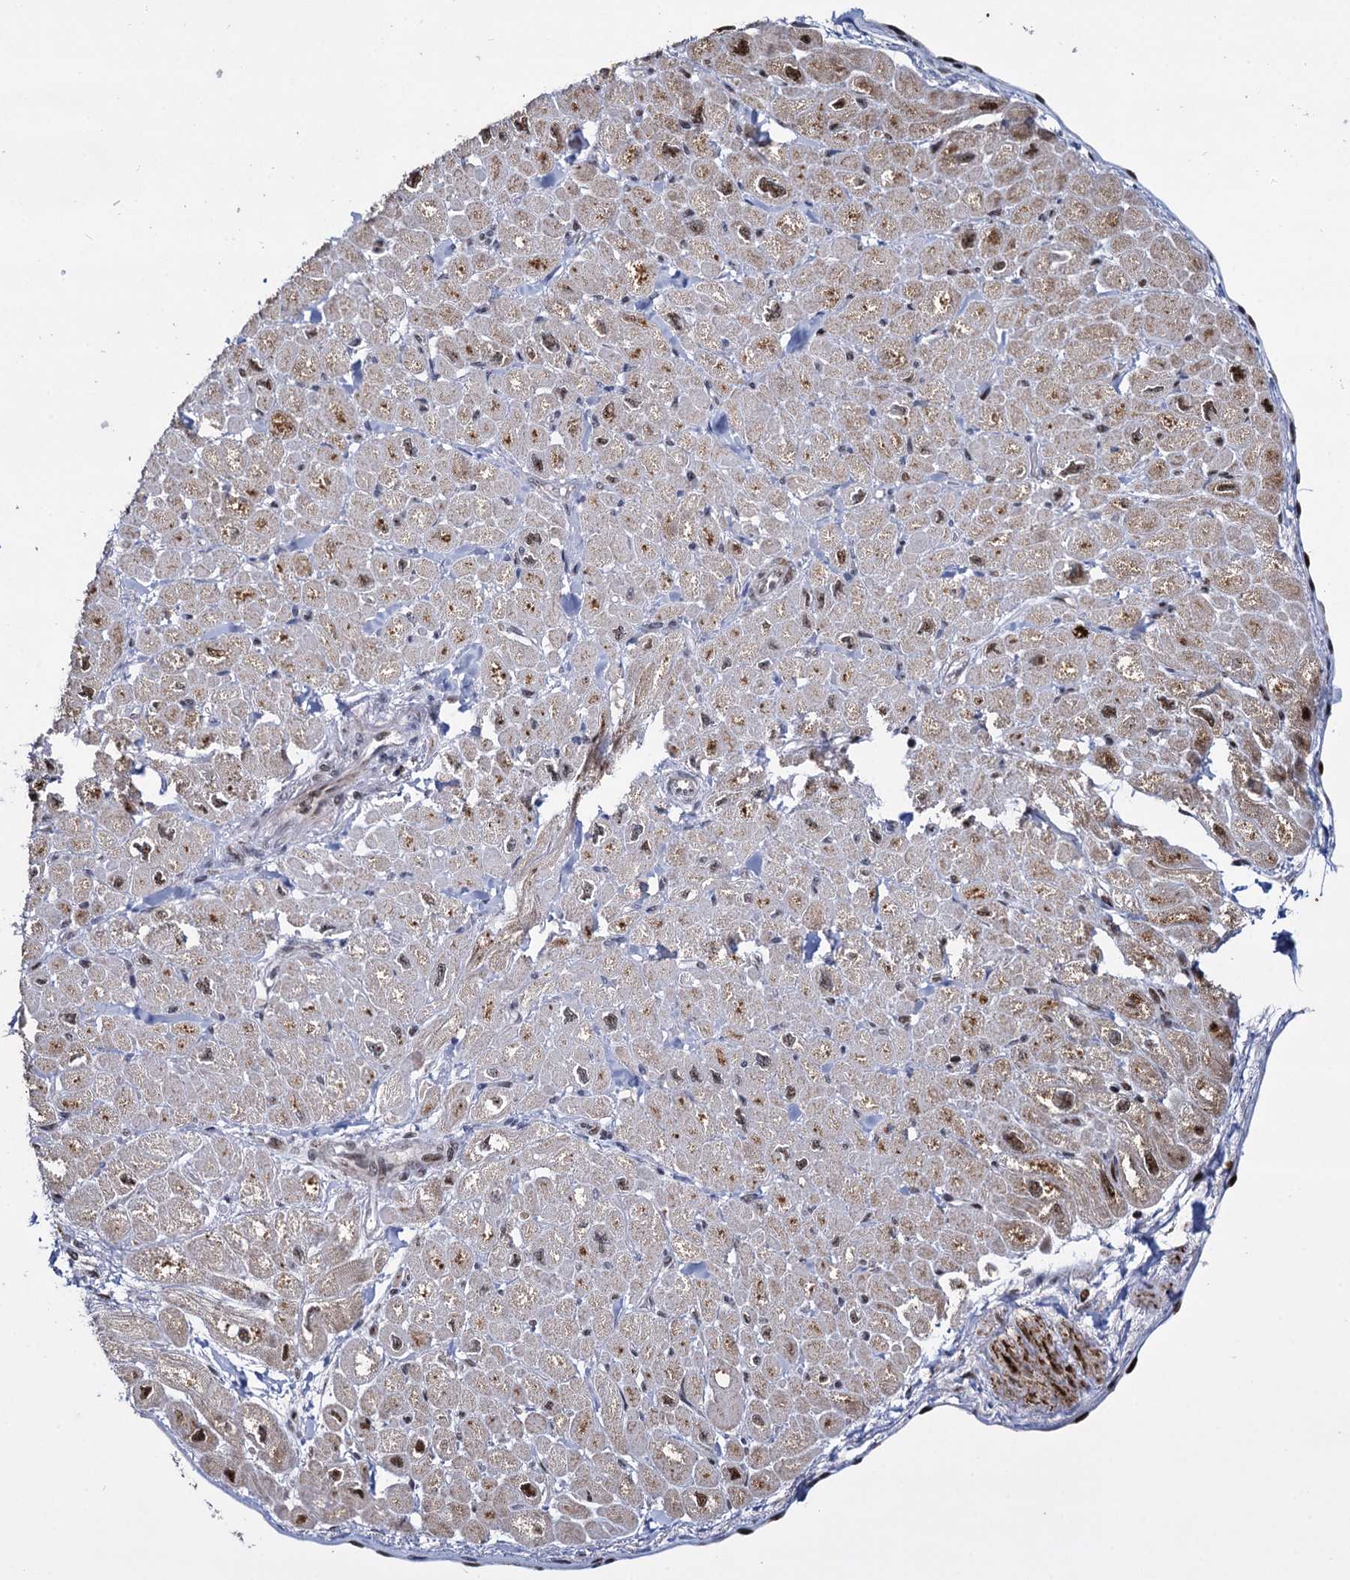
{"staining": {"intensity": "moderate", "quantity": "25%-75%", "location": "cytoplasmic/membranous,nuclear"}, "tissue": "heart muscle", "cell_type": "Cardiomyocytes", "image_type": "normal", "snomed": [{"axis": "morphology", "description": "Normal tissue, NOS"}, {"axis": "topography", "description": "Heart"}], "caption": "The photomicrograph exhibits immunohistochemical staining of benign heart muscle. There is moderate cytoplasmic/membranous,nuclear positivity is identified in approximately 25%-75% of cardiomyocytes.", "gene": "RPUSD4", "patient": {"sex": "male", "age": 65}}